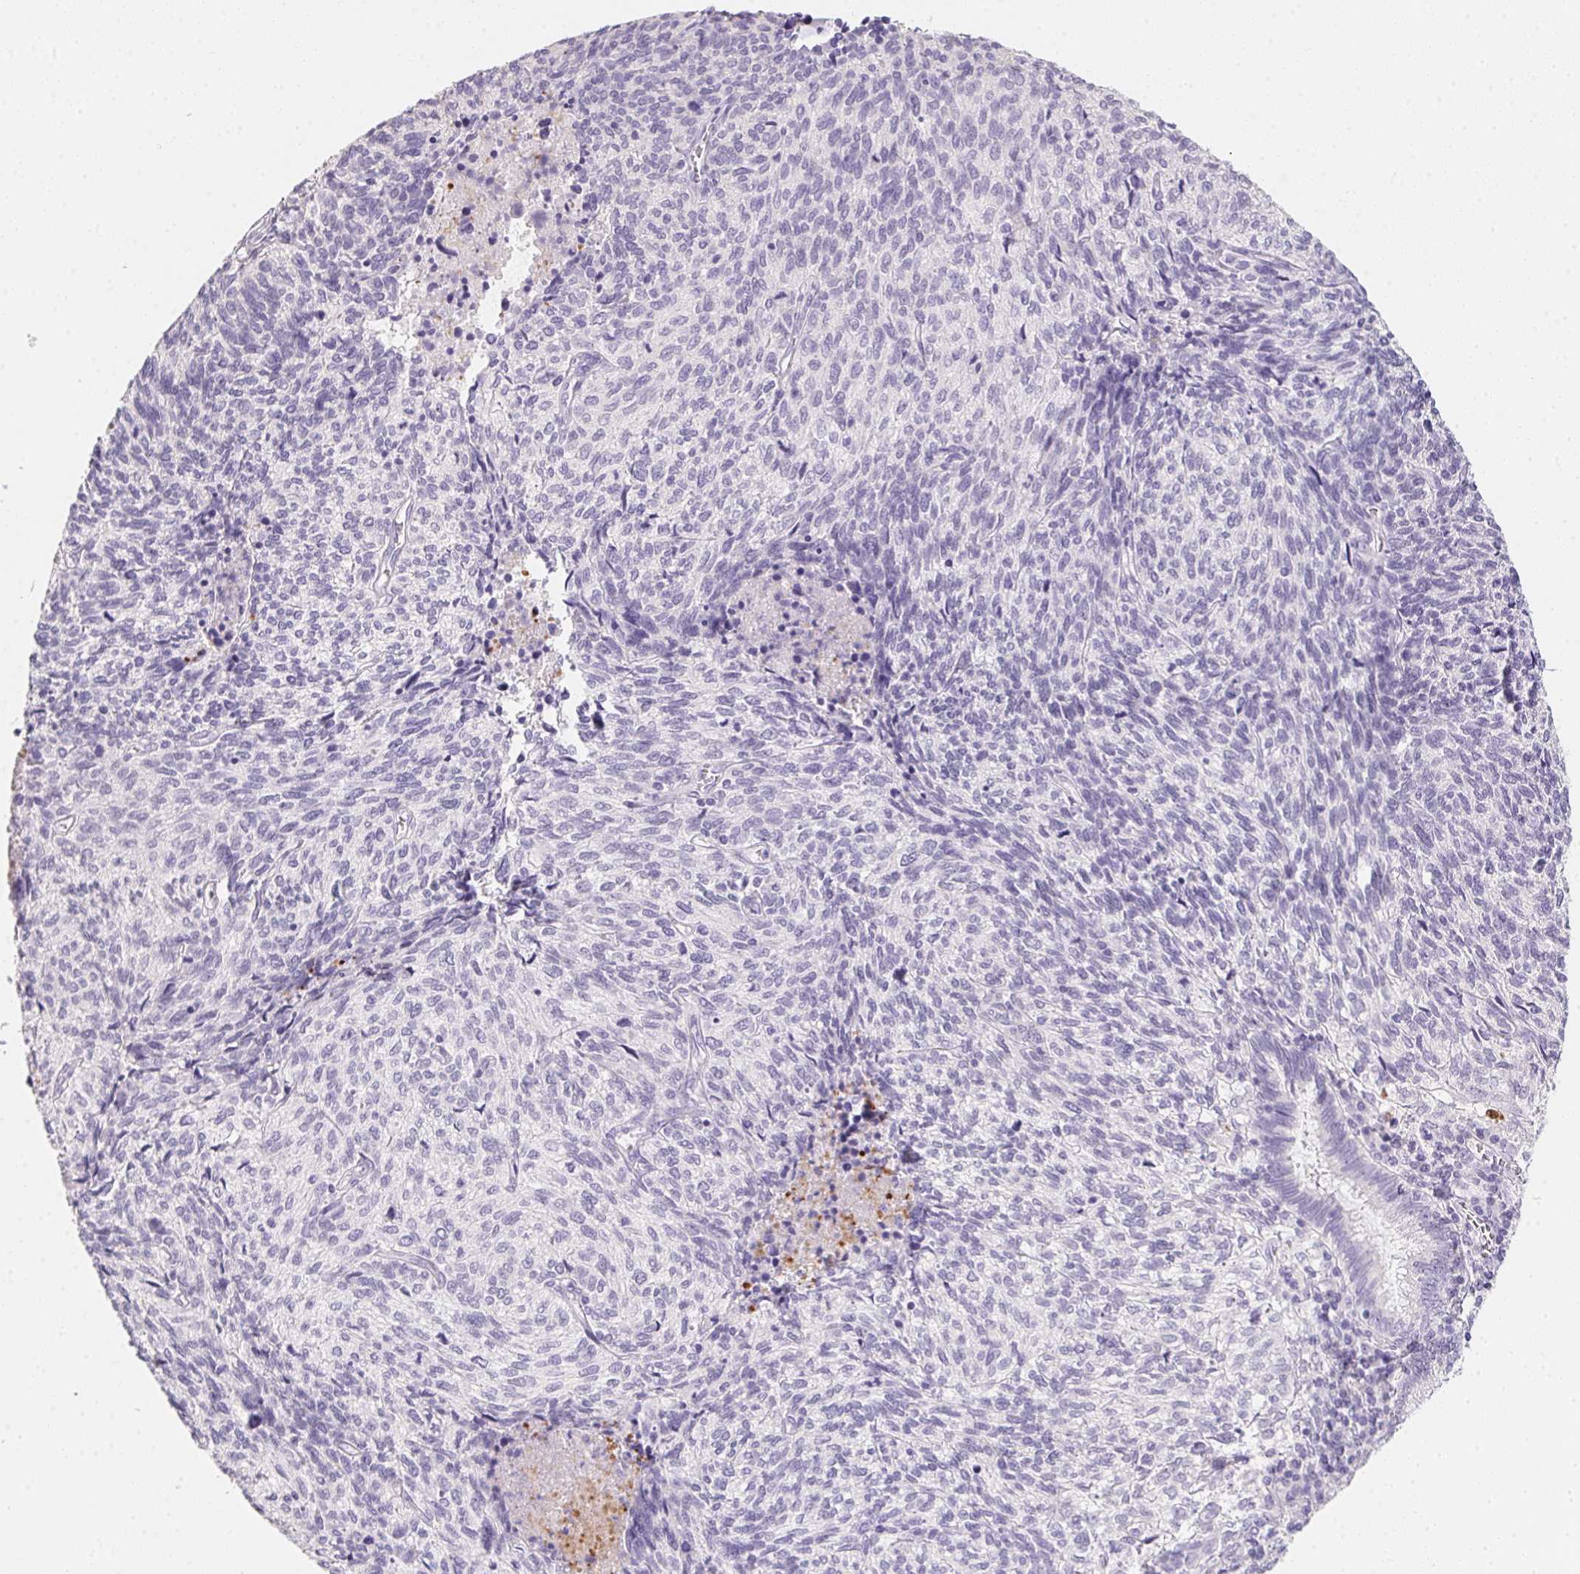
{"staining": {"intensity": "negative", "quantity": "none", "location": "none"}, "tissue": "cervical cancer", "cell_type": "Tumor cells", "image_type": "cancer", "snomed": [{"axis": "morphology", "description": "Squamous cell carcinoma, NOS"}, {"axis": "topography", "description": "Cervix"}], "caption": "This histopathology image is of cervical squamous cell carcinoma stained with IHC to label a protein in brown with the nuclei are counter-stained blue. There is no staining in tumor cells. The staining is performed using DAB brown chromogen with nuclei counter-stained in using hematoxylin.", "gene": "MYL4", "patient": {"sex": "female", "age": 45}}